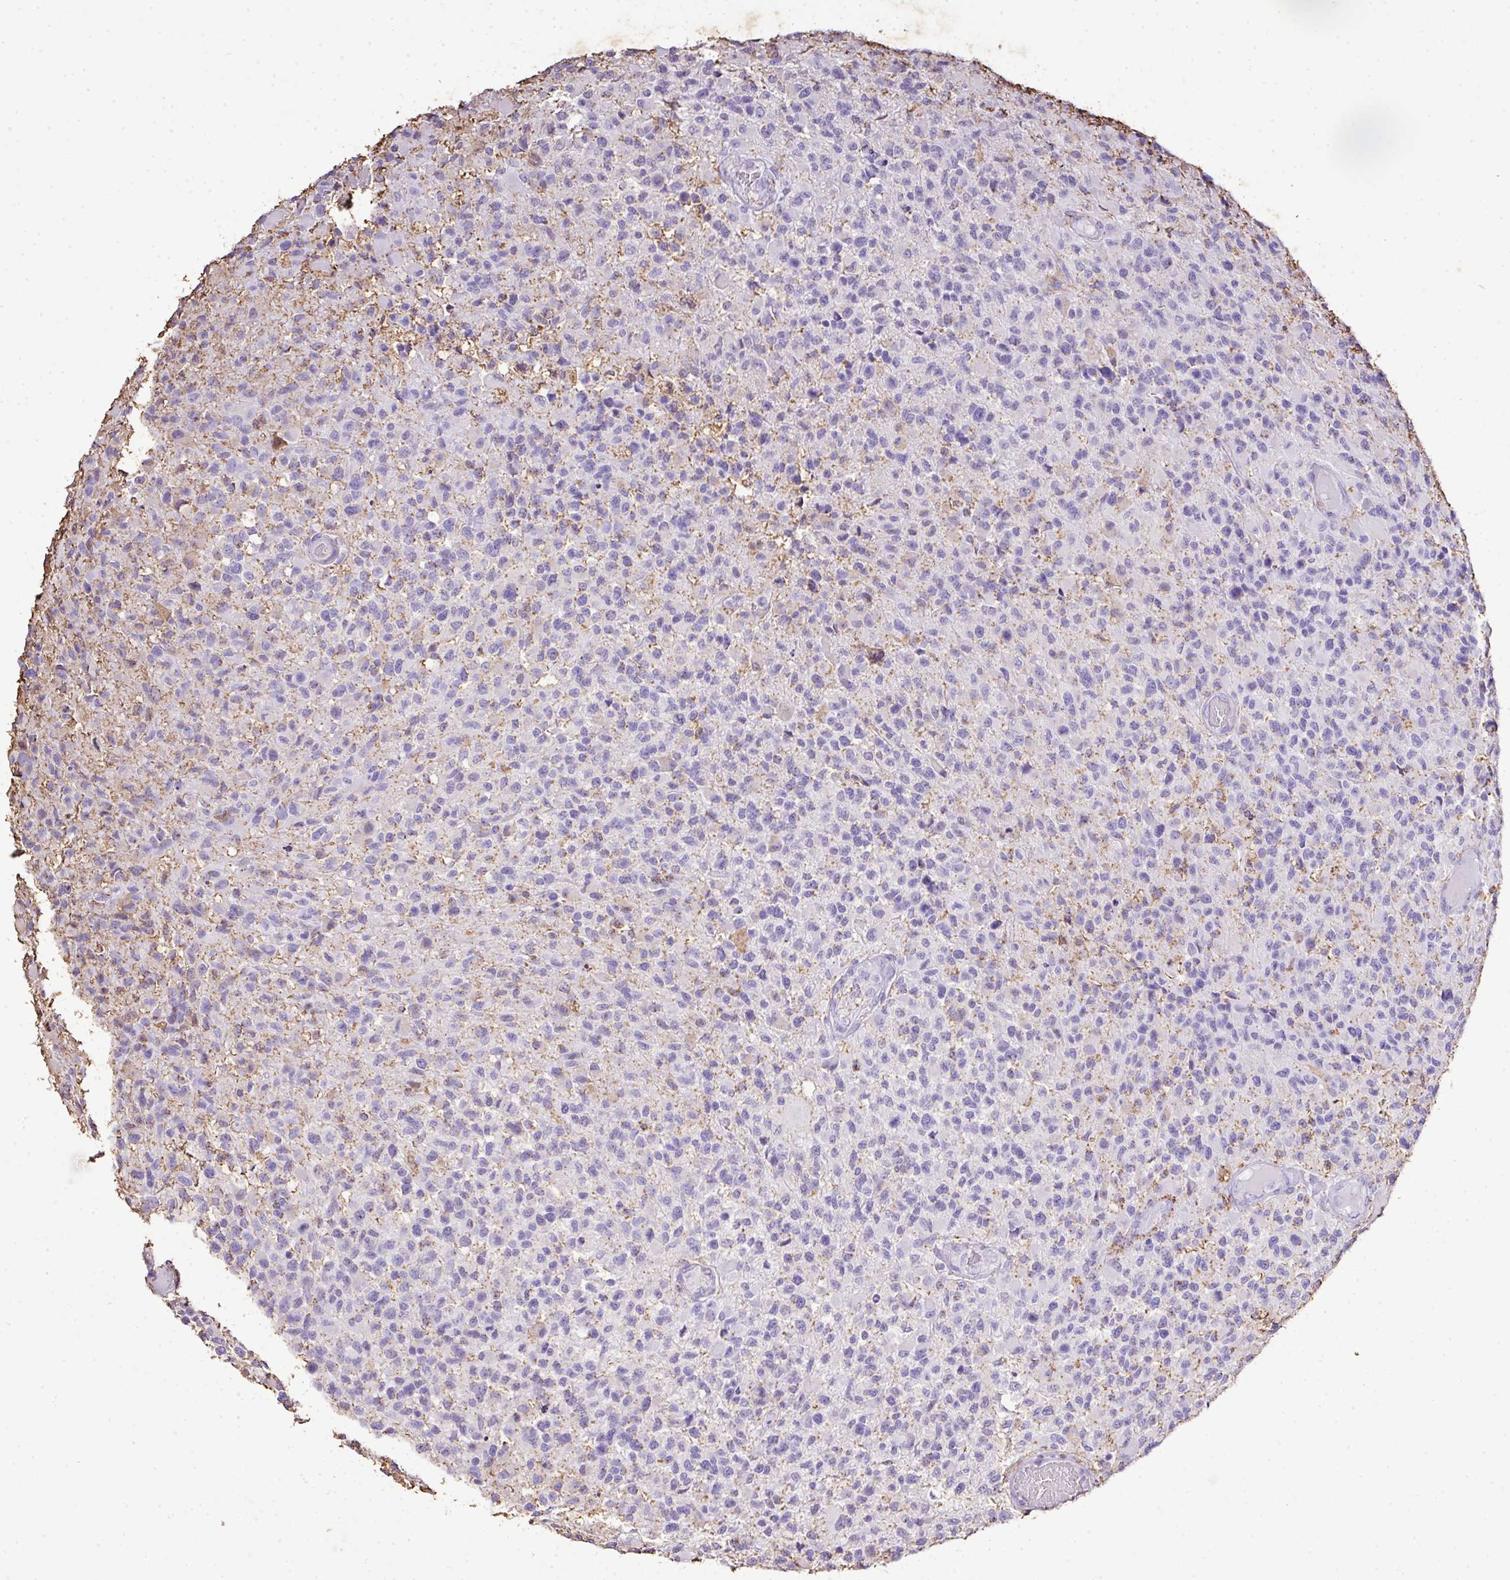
{"staining": {"intensity": "negative", "quantity": "none", "location": "none"}, "tissue": "glioma", "cell_type": "Tumor cells", "image_type": "cancer", "snomed": [{"axis": "morphology", "description": "Glioma, malignant, High grade"}, {"axis": "morphology", "description": "Glioblastoma, NOS"}, {"axis": "topography", "description": "Brain"}], "caption": "The immunohistochemistry photomicrograph has no significant expression in tumor cells of malignant glioma (high-grade) tissue.", "gene": "KCNJ11", "patient": {"sex": "male", "age": 60}}